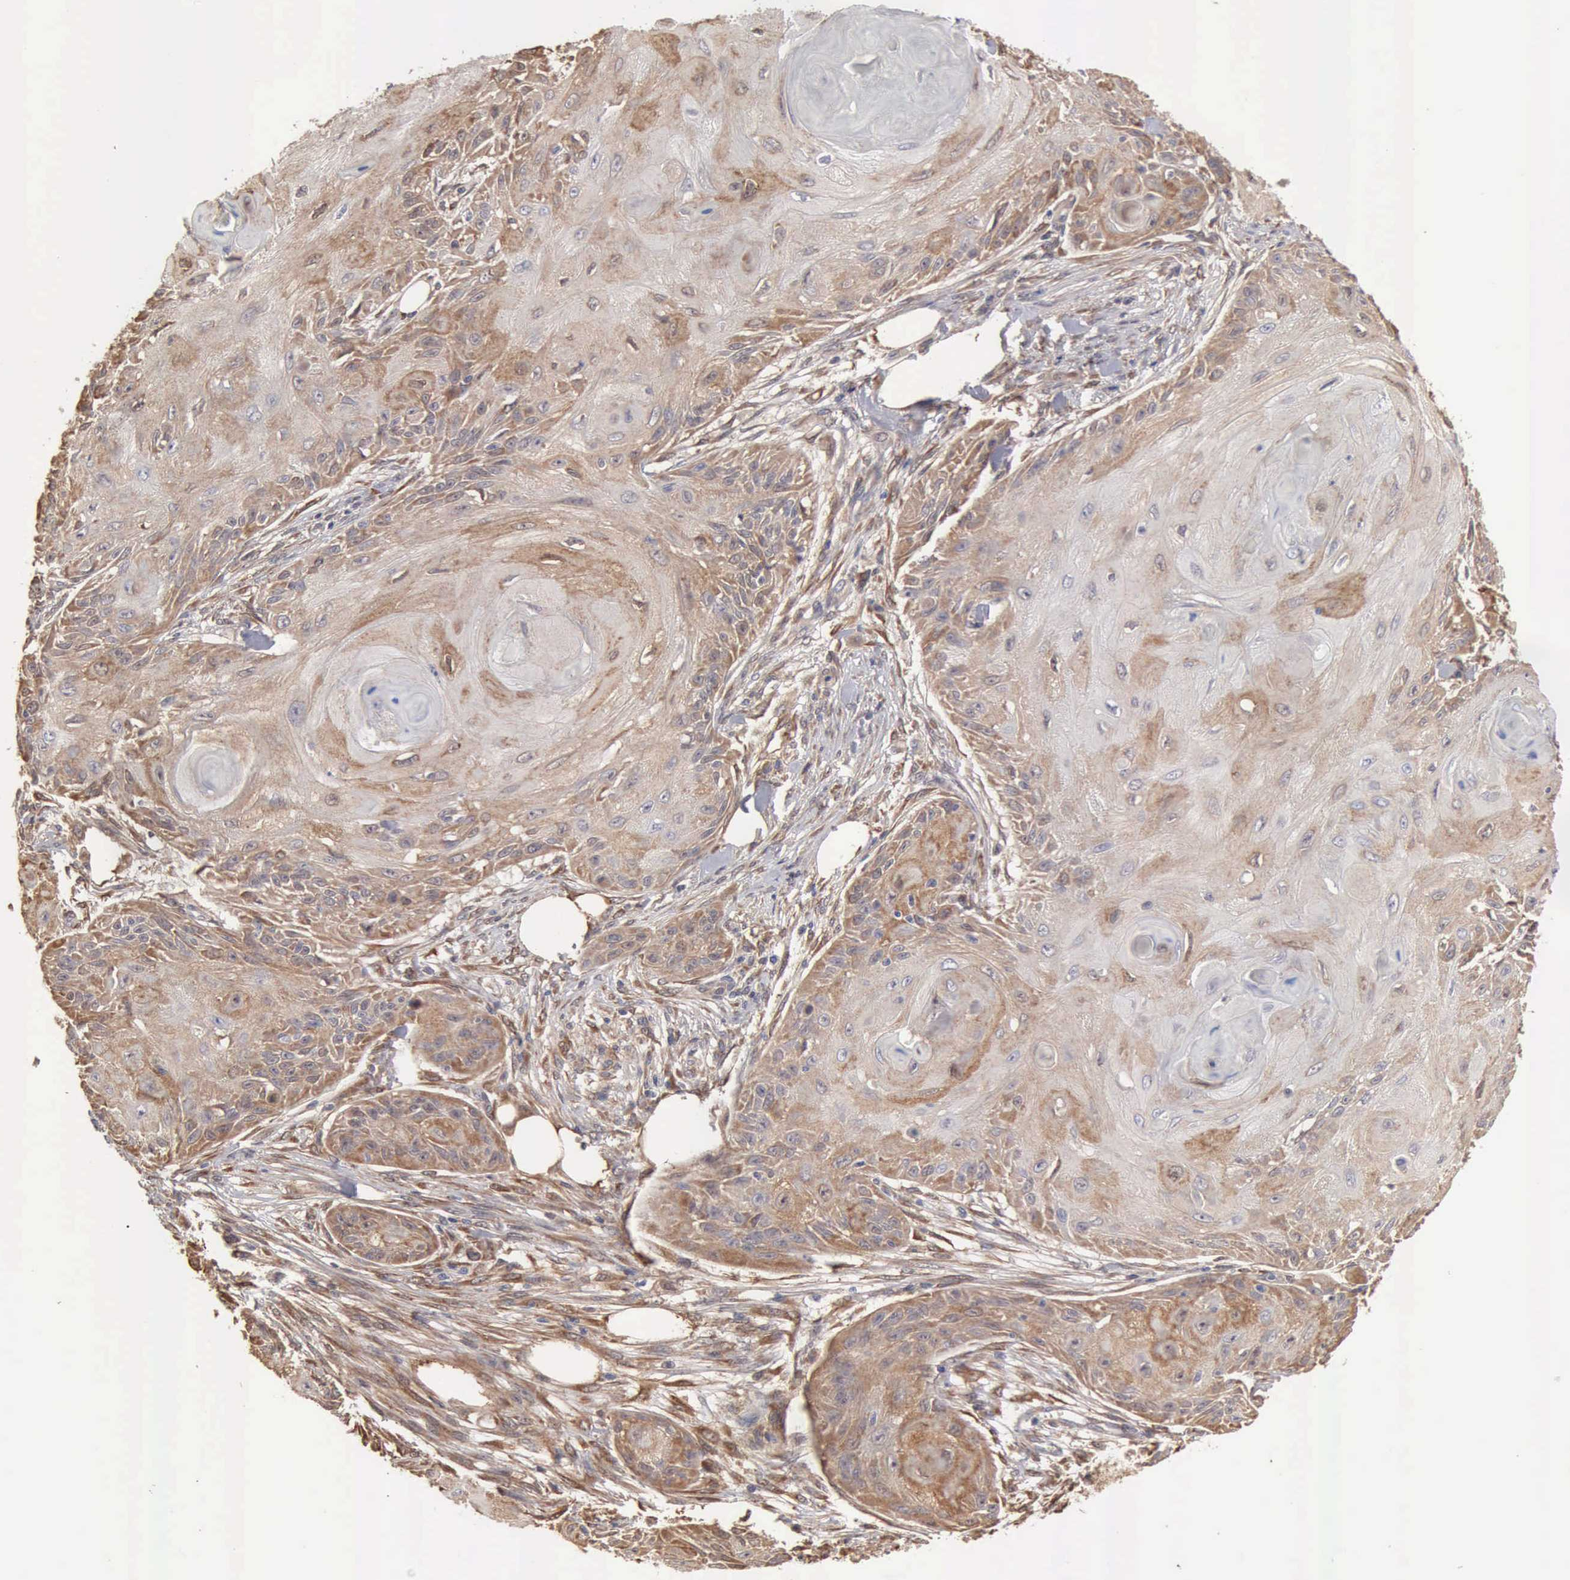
{"staining": {"intensity": "moderate", "quantity": "25%-75%", "location": "cytoplasmic/membranous"}, "tissue": "skin cancer", "cell_type": "Tumor cells", "image_type": "cancer", "snomed": [{"axis": "morphology", "description": "Squamous cell carcinoma, NOS"}, {"axis": "topography", "description": "Skin"}], "caption": "Skin cancer tissue shows moderate cytoplasmic/membranous positivity in about 25%-75% of tumor cells, visualized by immunohistochemistry.", "gene": "APOL2", "patient": {"sex": "female", "age": 88}}